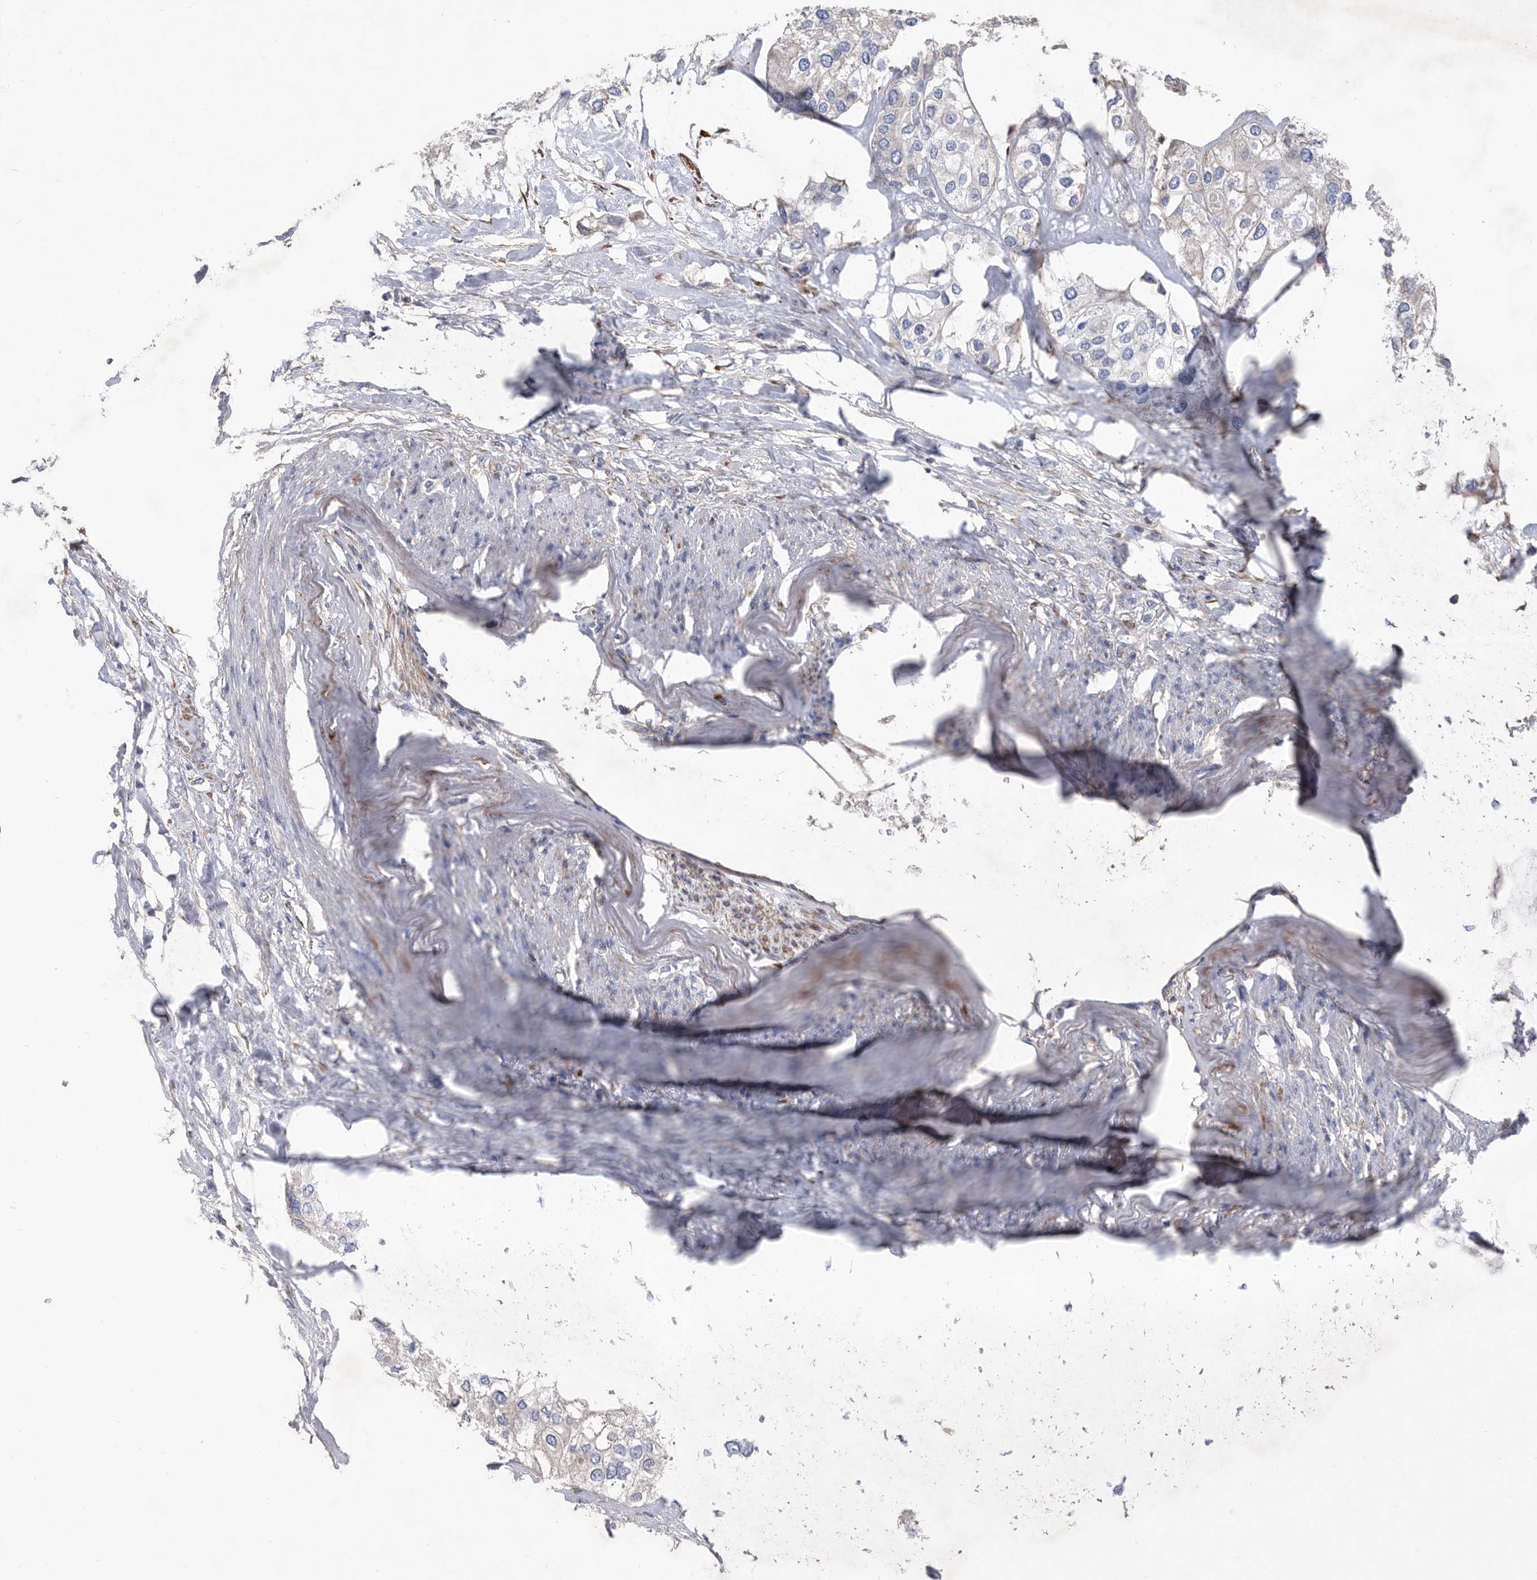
{"staining": {"intensity": "negative", "quantity": "none", "location": "none"}, "tissue": "urothelial cancer", "cell_type": "Tumor cells", "image_type": "cancer", "snomed": [{"axis": "morphology", "description": "Urothelial carcinoma, High grade"}, {"axis": "topography", "description": "Urinary bladder"}], "caption": "High magnification brightfield microscopy of high-grade urothelial carcinoma stained with DAB (3,3'-diaminobenzidine) (brown) and counterstained with hematoxylin (blue): tumor cells show no significant staining.", "gene": "ATP13A3", "patient": {"sex": "male", "age": 64}}